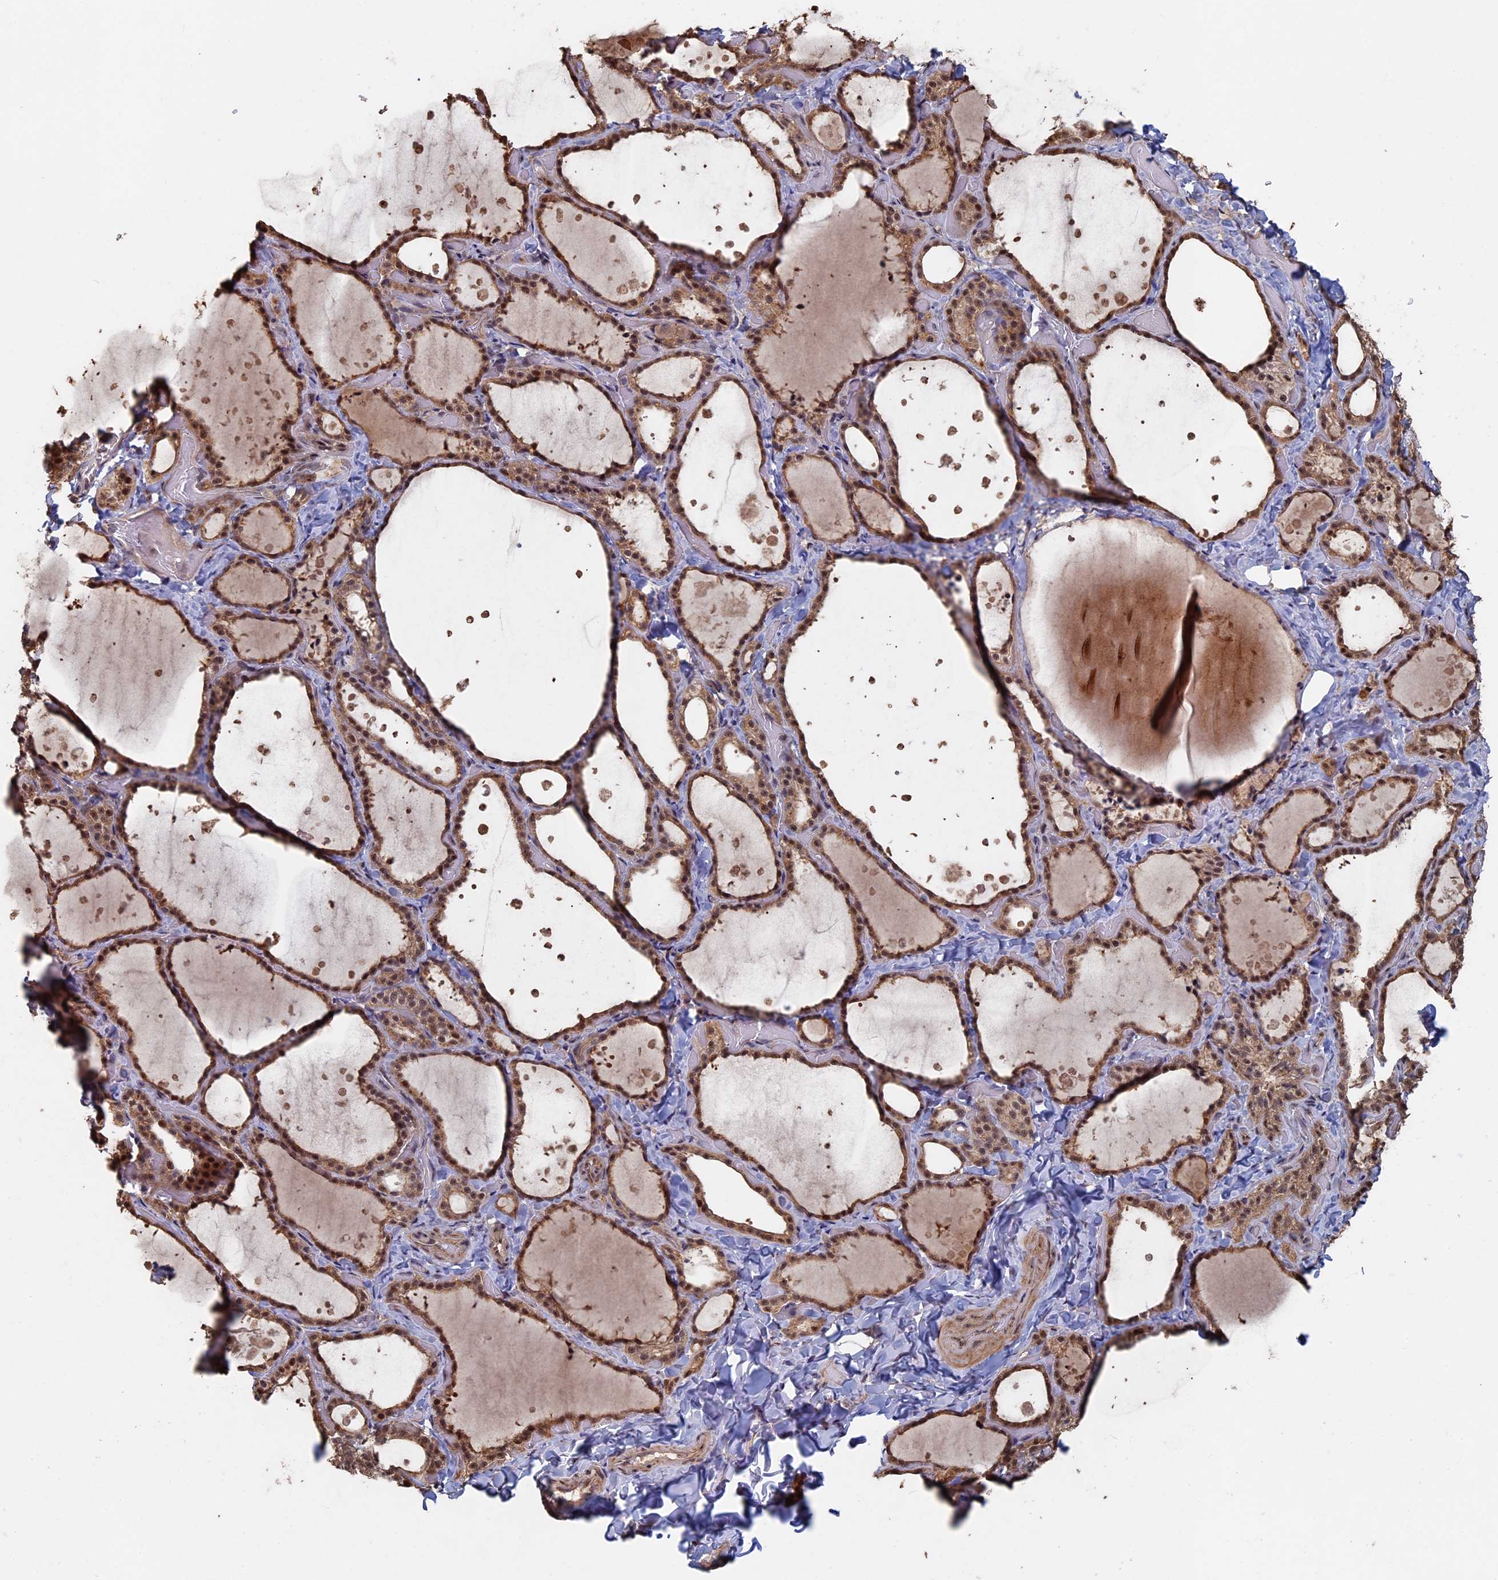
{"staining": {"intensity": "moderate", "quantity": ">75%", "location": "cytoplasmic/membranous,nuclear"}, "tissue": "thyroid gland", "cell_type": "Glandular cells", "image_type": "normal", "snomed": [{"axis": "morphology", "description": "Normal tissue, NOS"}, {"axis": "topography", "description": "Thyroid gland"}], "caption": "A histopathology image of human thyroid gland stained for a protein demonstrates moderate cytoplasmic/membranous,nuclear brown staining in glandular cells.", "gene": "KIAA1328", "patient": {"sex": "female", "age": 44}}